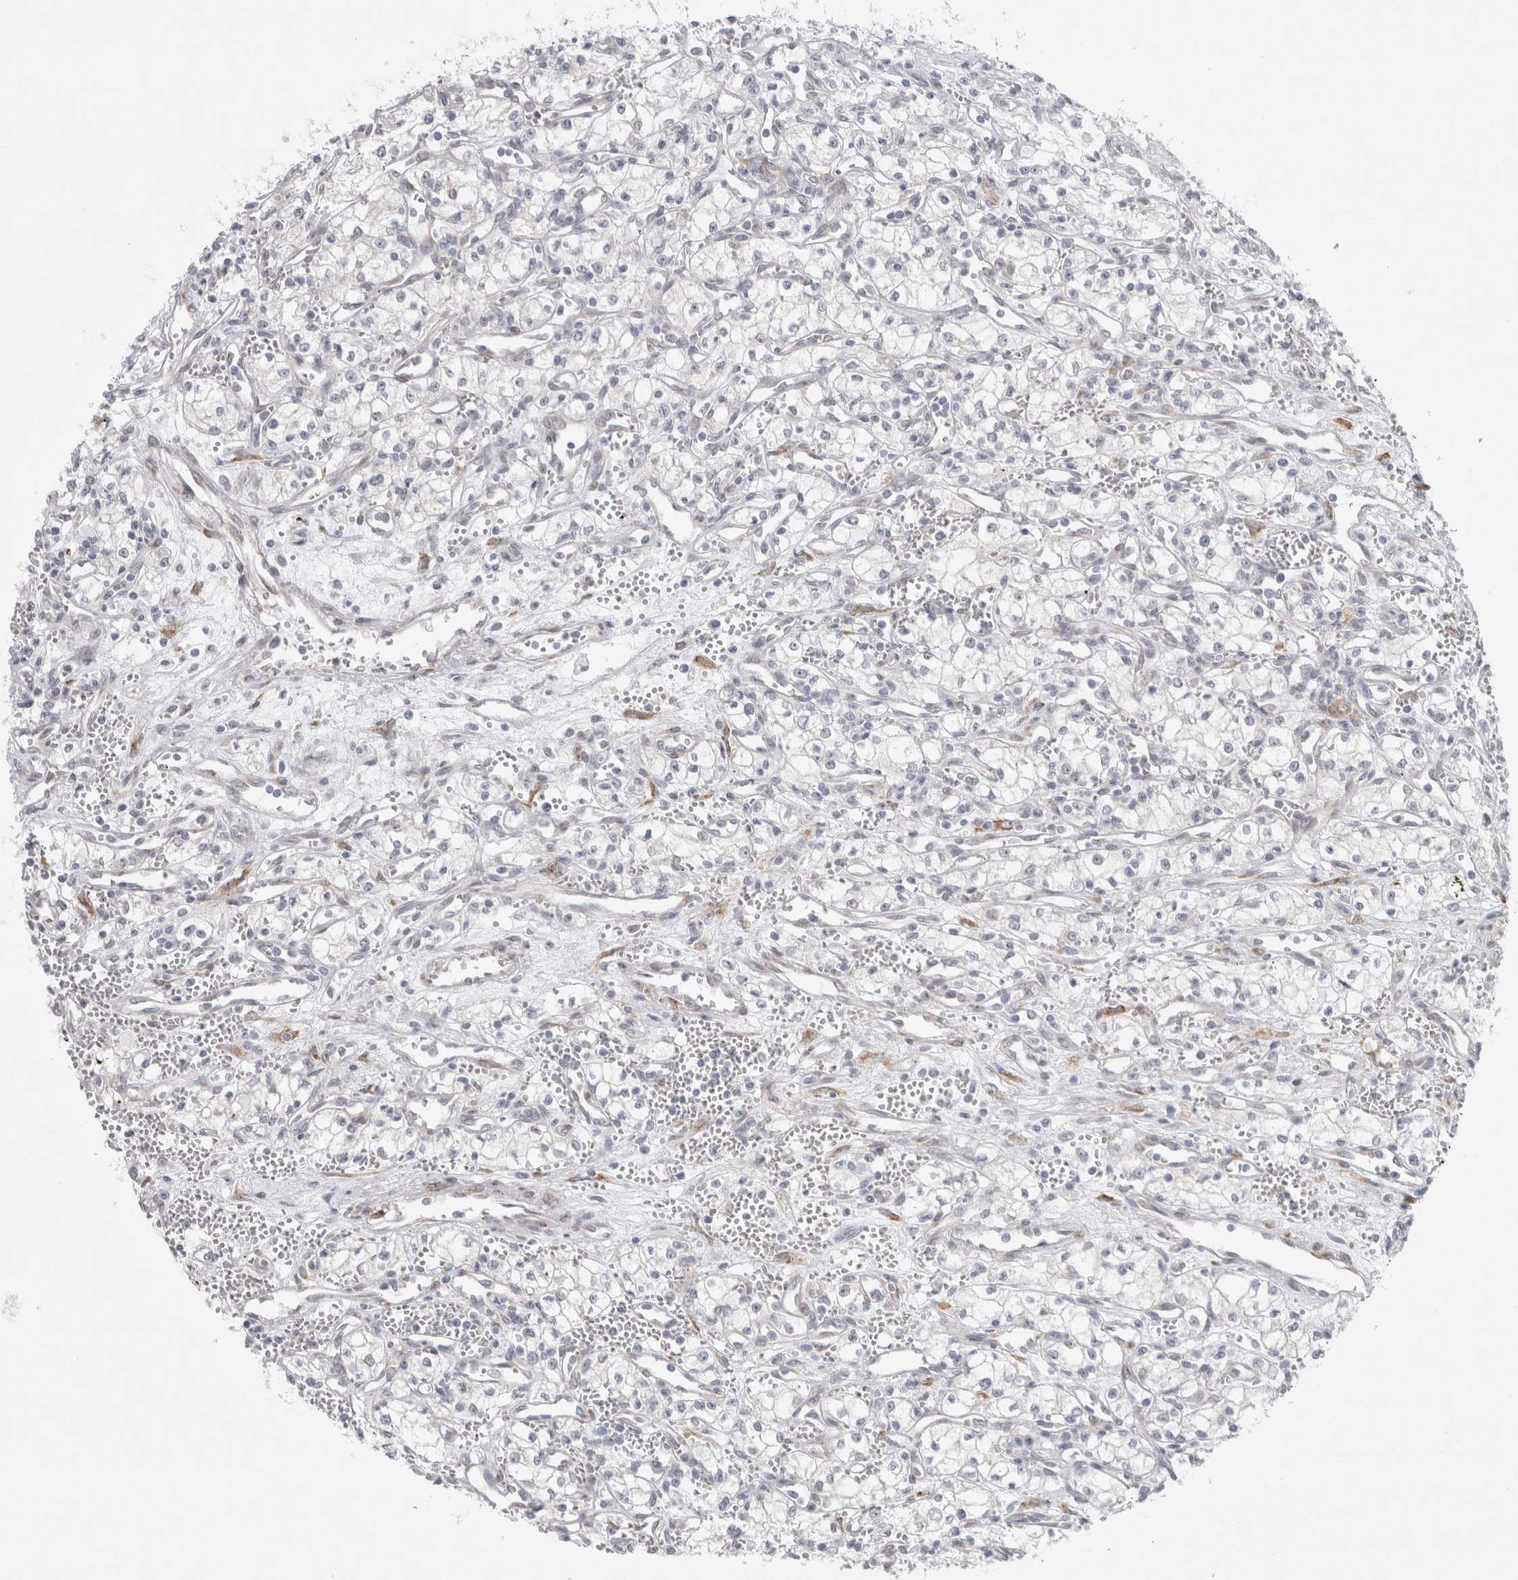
{"staining": {"intensity": "negative", "quantity": "none", "location": "none"}, "tissue": "renal cancer", "cell_type": "Tumor cells", "image_type": "cancer", "snomed": [{"axis": "morphology", "description": "Adenocarcinoma, NOS"}, {"axis": "topography", "description": "Kidney"}], "caption": "Immunohistochemistry (IHC) of human renal adenocarcinoma exhibits no expression in tumor cells.", "gene": "TRMT1L", "patient": {"sex": "male", "age": 59}}